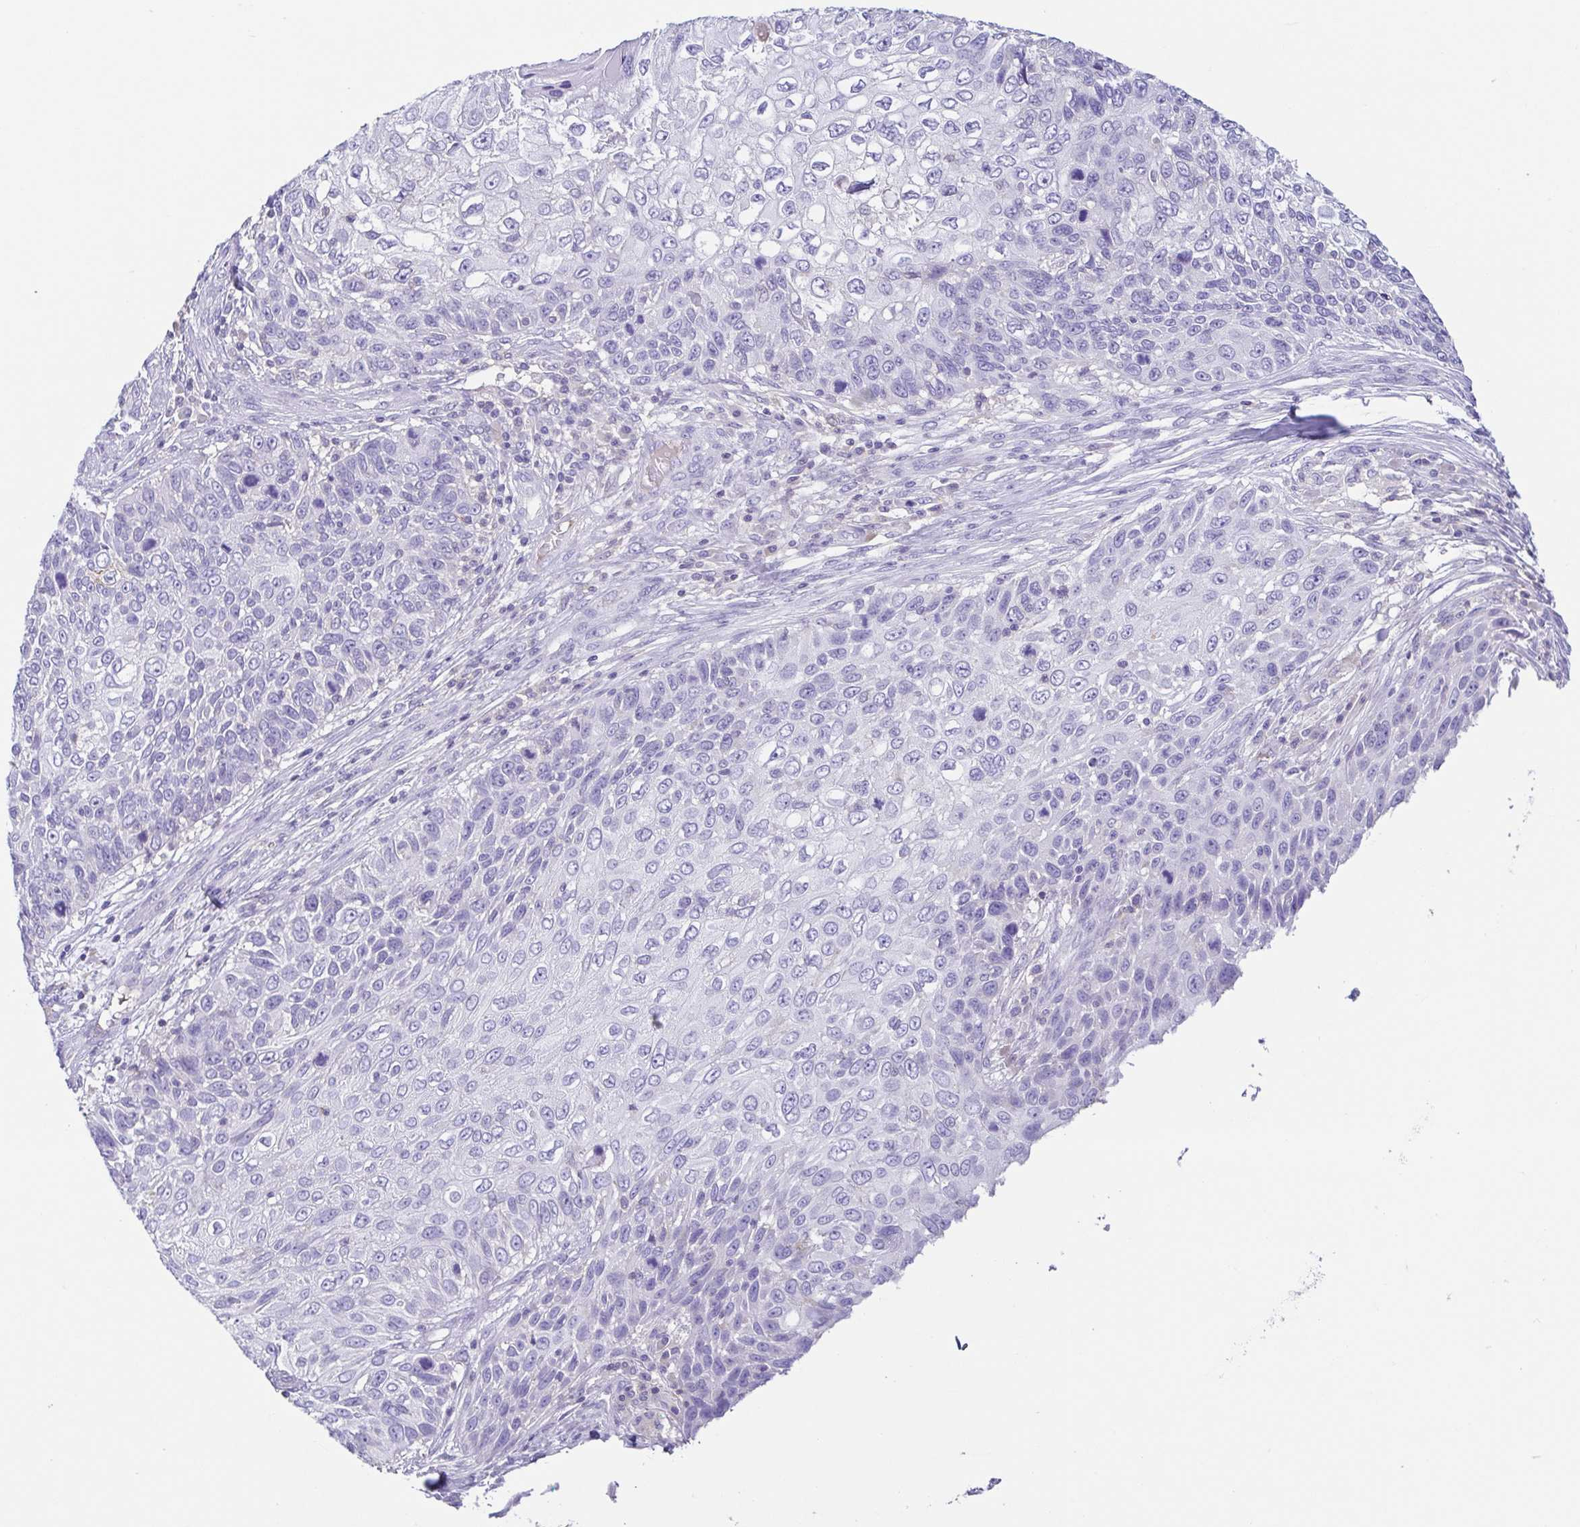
{"staining": {"intensity": "negative", "quantity": "none", "location": "none"}, "tissue": "skin cancer", "cell_type": "Tumor cells", "image_type": "cancer", "snomed": [{"axis": "morphology", "description": "Squamous cell carcinoma, NOS"}, {"axis": "topography", "description": "Skin"}], "caption": "There is no significant expression in tumor cells of squamous cell carcinoma (skin).", "gene": "ARPP21", "patient": {"sex": "male", "age": 92}}